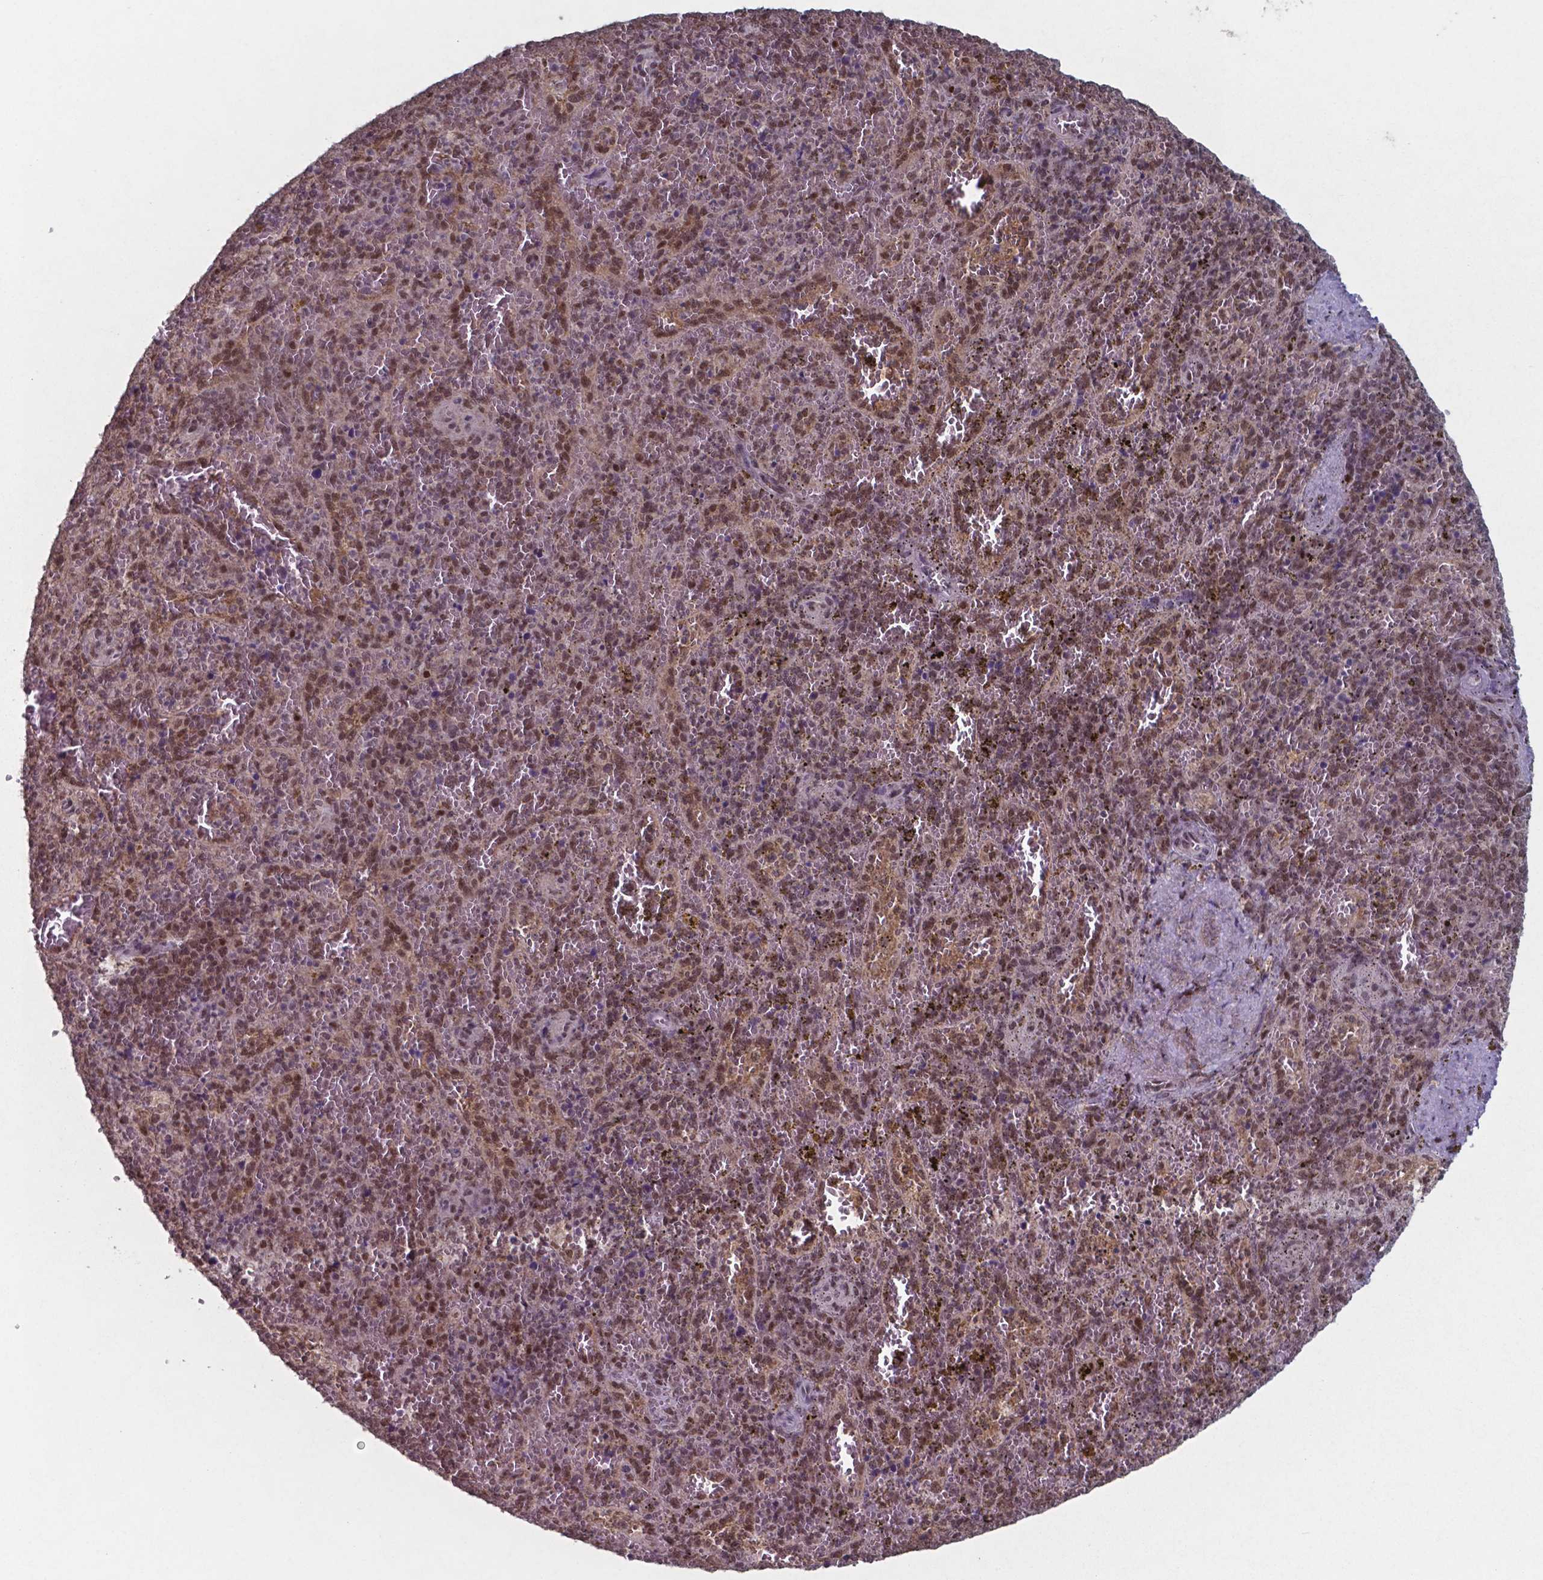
{"staining": {"intensity": "moderate", "quantity": "25%-75%", "location": "nuclear"}, "tissue": "spleen", "cell_type": "Cells in red pulp", "image_type": "normal", "snomed": [{"axis": "morphology", "description": "Normal tissue, NOS"}, {"axis": "topography", "description": "Spleen"}], "caption": "DAB (3,3'-diaminobenzidine) immunohistochemical staining of unremarkable human spleen displays moderate nuclear protein staining in about 25%-75% of cells in red pulp.", "gene": "UBA1", "patient": {"sex": "female", "age": 50}}